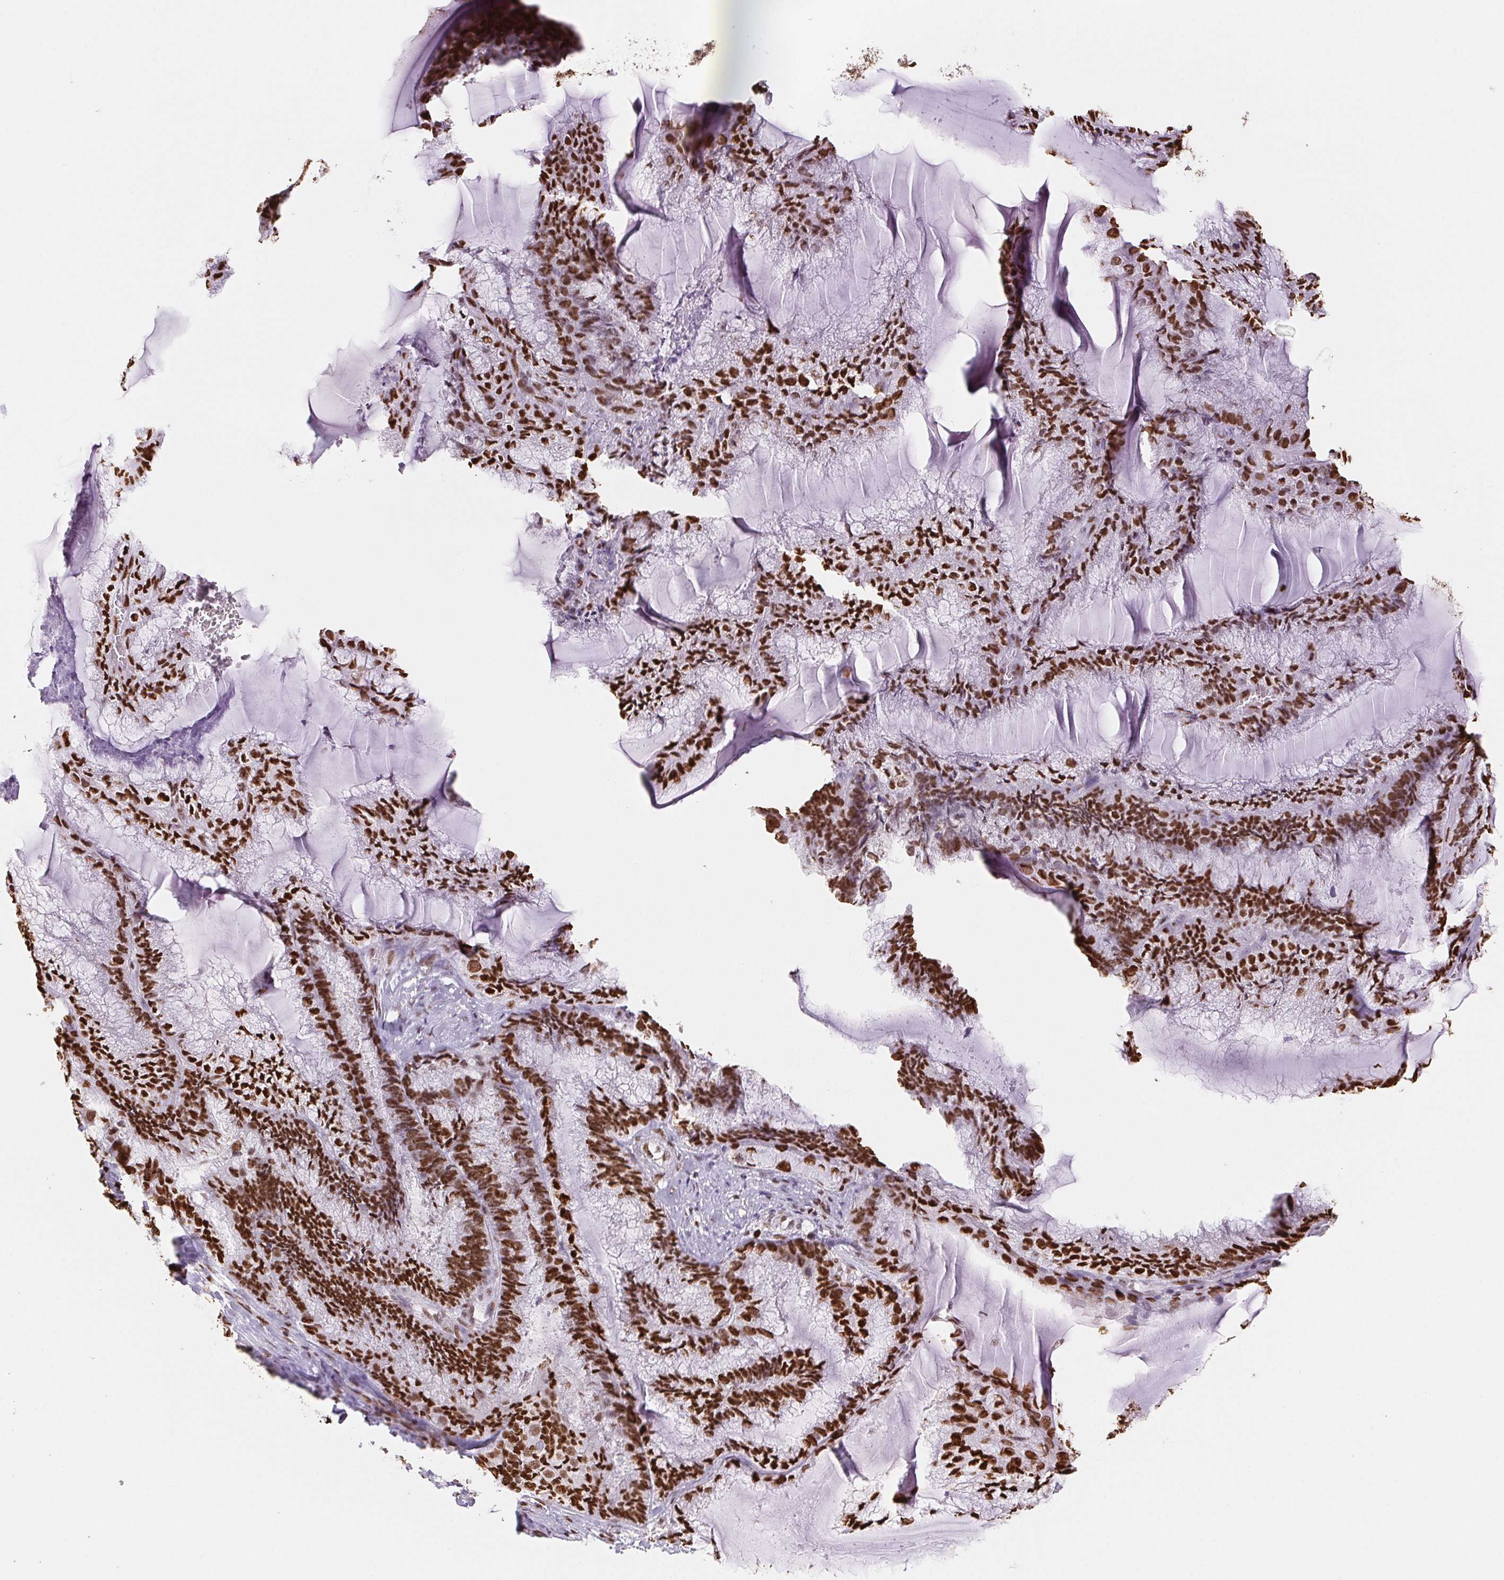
{"staining": {"intensity": "strong", "quantity": ">75%", "location": "nuclear"}, "tissue": "endometrial cancer", "cell_type": "Tumor cells", "image_type": "cancer", "snomed": [{"axis": "morphology", "description": "Carcinoma, NOS"}, {"axis": "topography", "description": "Endometrium"}], "caption": "Approximately >75% of tumor cells in human endometrial cancer (carcinoma) exhibit strong nuclear protein staining as visualized by brown immunohistochemical staining.", "gene": "SET", "patient": {"sex": "female", "age": 62}}